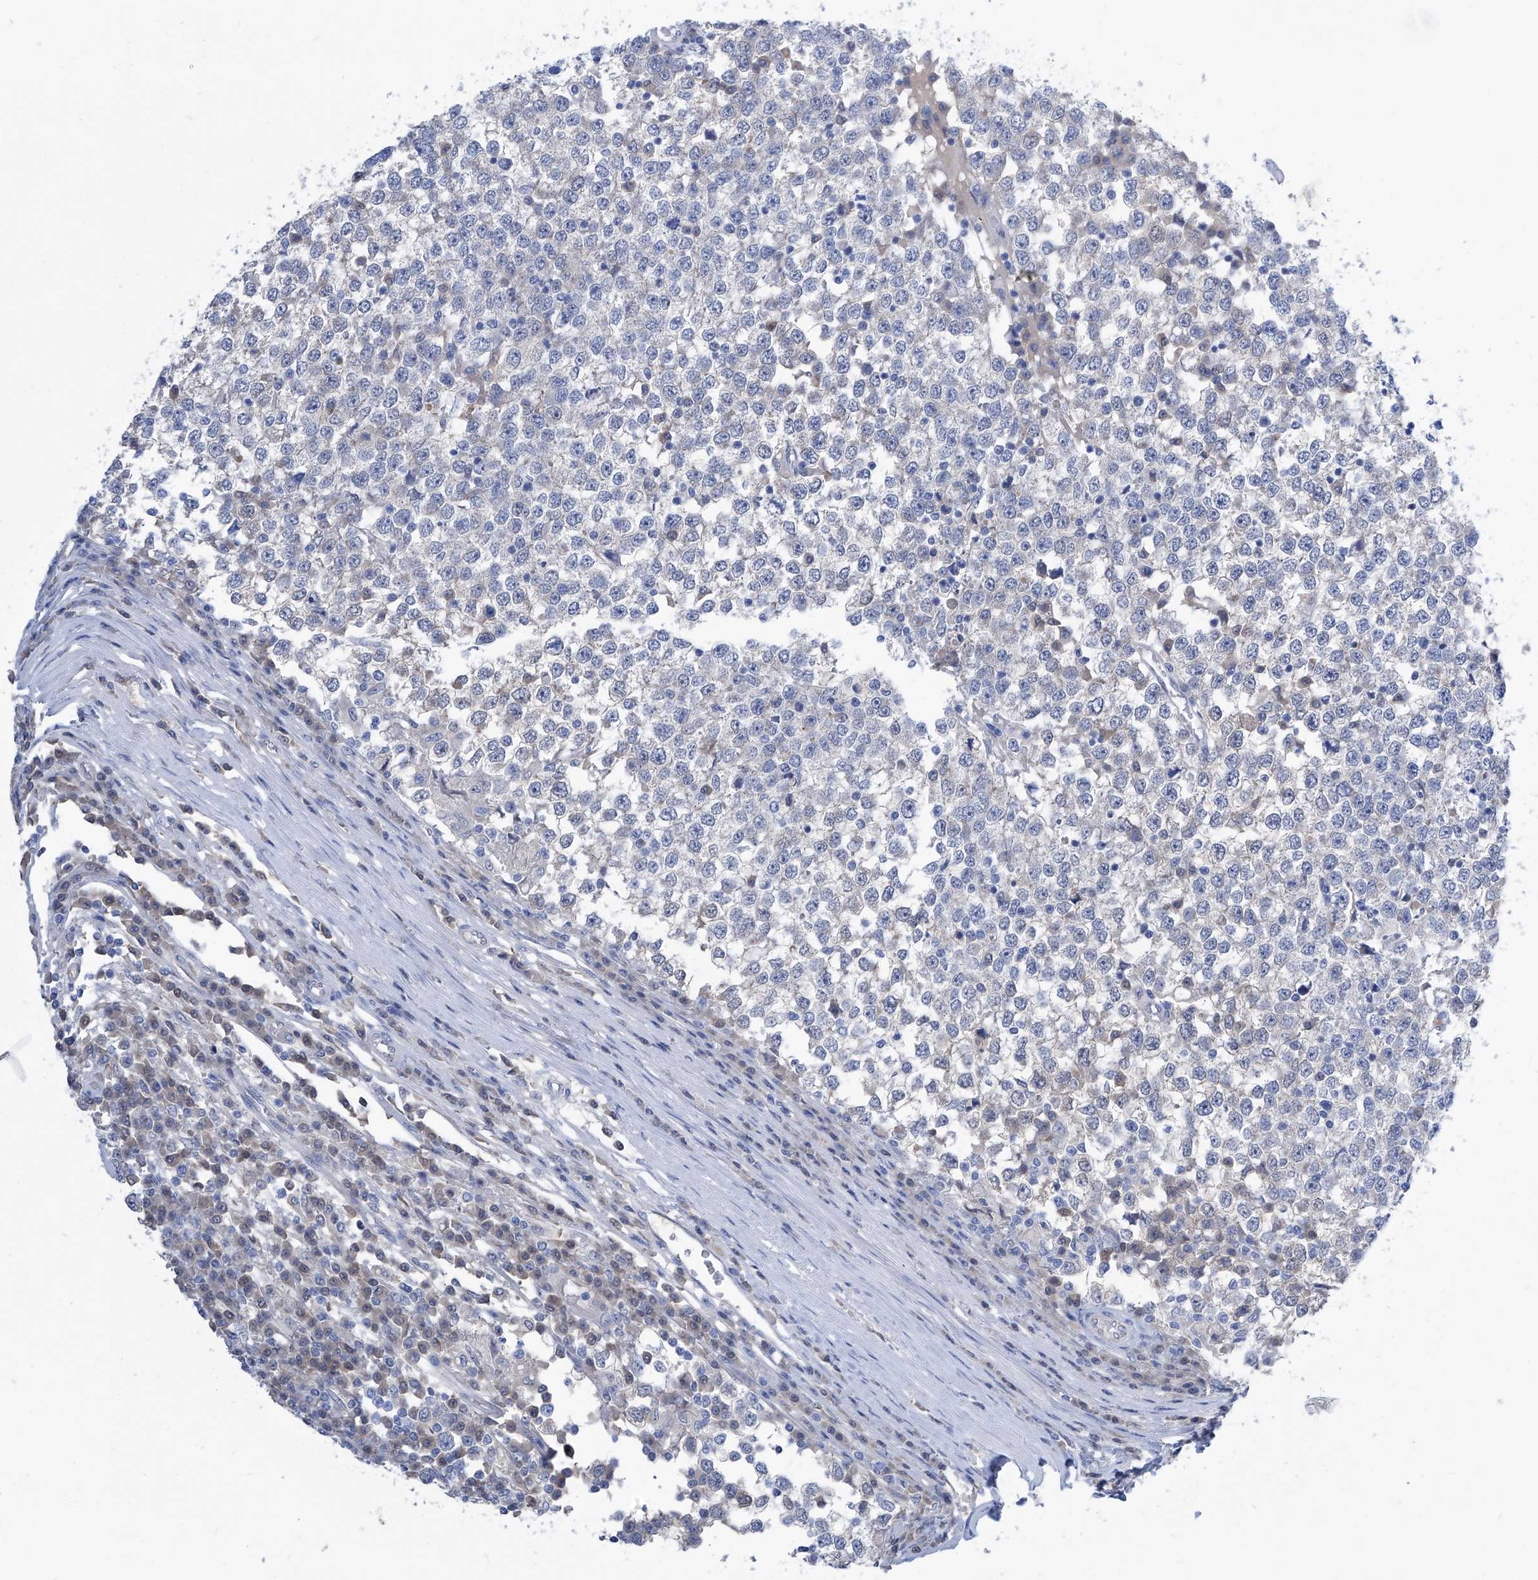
{"staining": {"intensity": "negative", "quantity": "none", "location": "none"}, "tissue": "testis cancer", "cell_type": "Tumor cells", "image_type": "cancer", "snomed": [{"axis": "morphology", "description": "Seminoma, NOS"}, {"axis": "topography", "description": "Testis"}], "caption": "Immunohistochemistry (IHC) of human testis cancer exhibits no positivity in tumor cells.", "gene": "PGM3", "patient": {"sex": "male", "age": 65}}